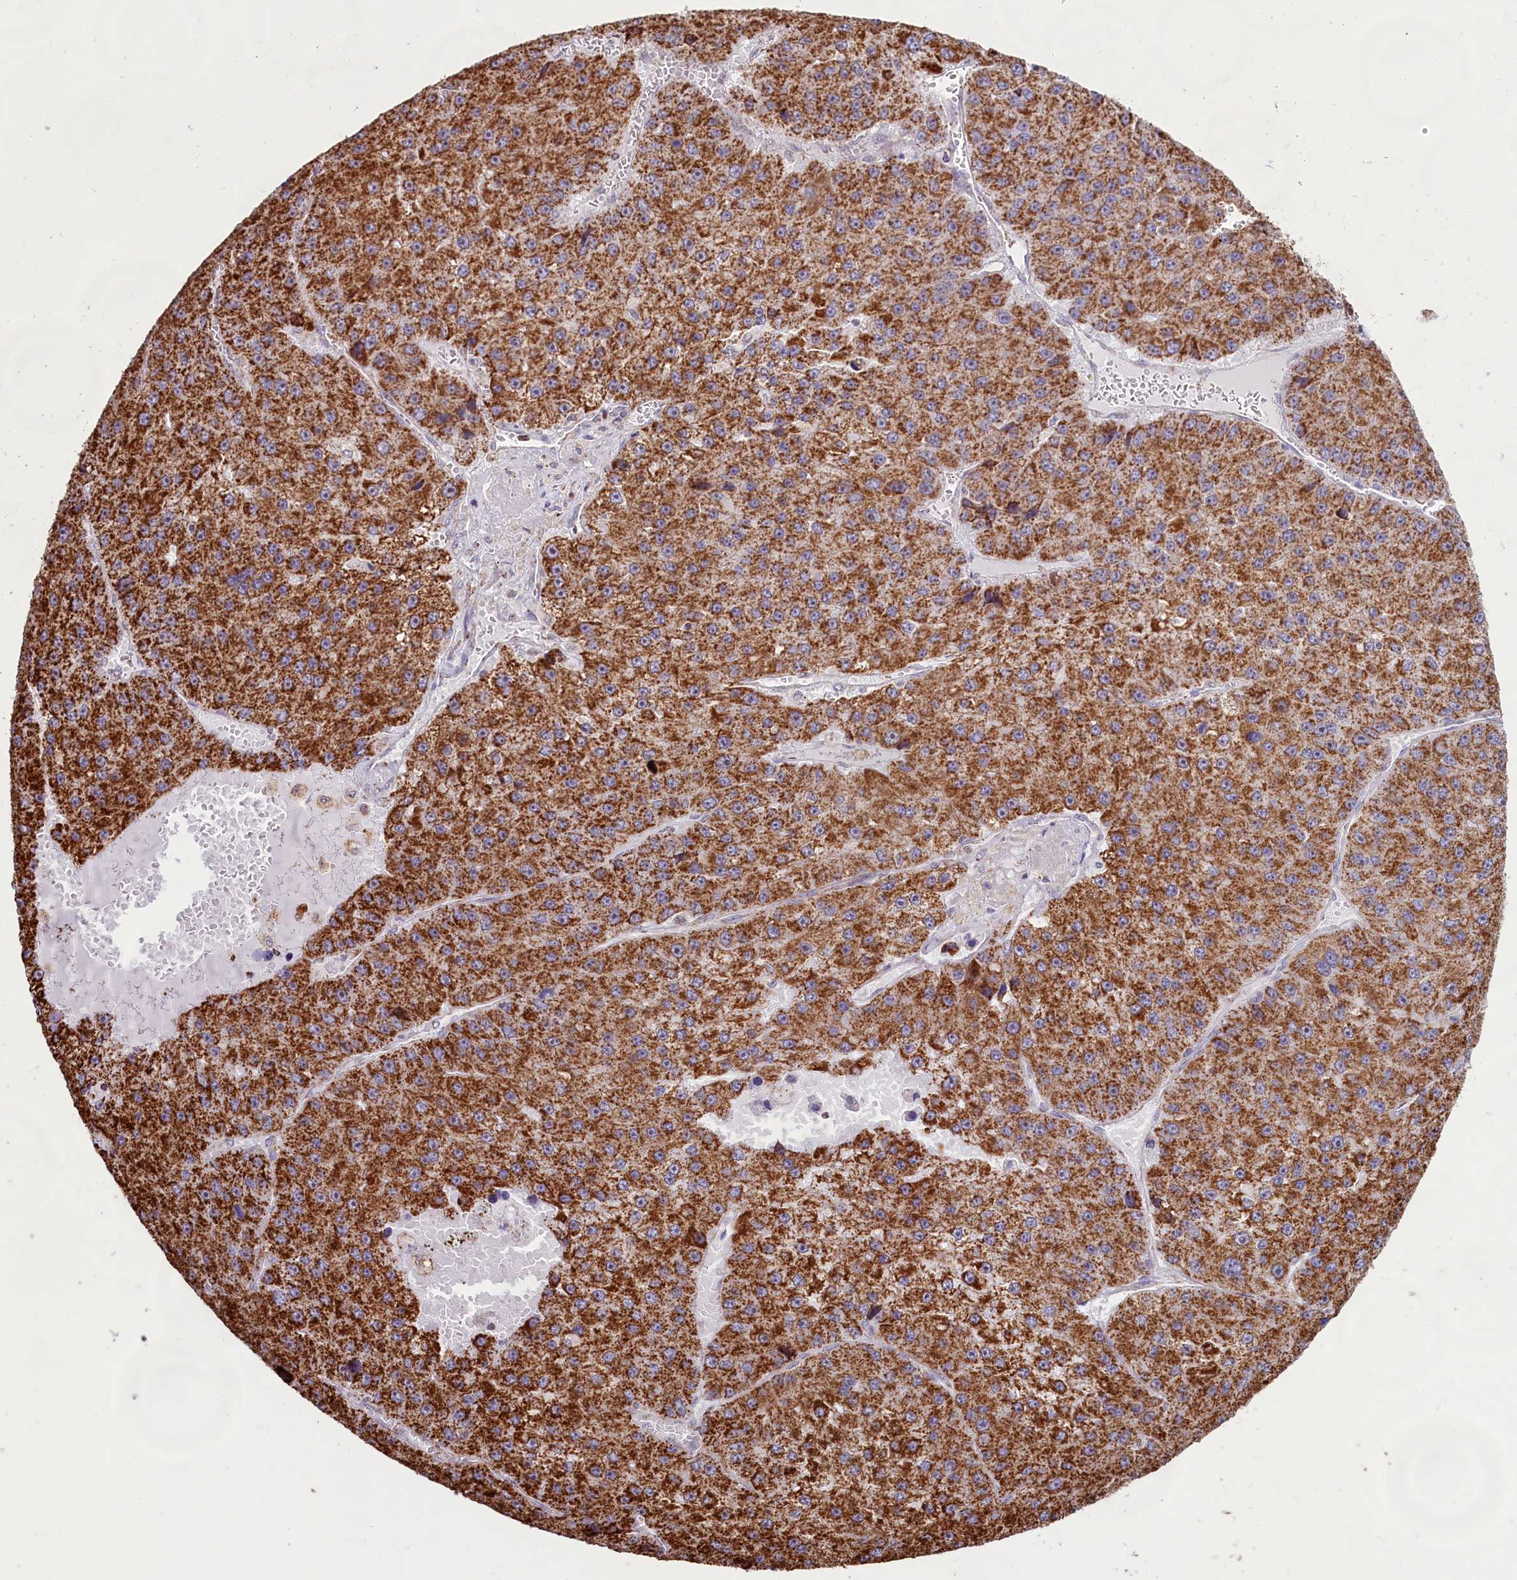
{"staining": {"intensity": "strong", "quantity": ">75%", "location": "cytoplasmic/membranous"}, "tissue": "liver cancer", "cell_type": "Tumor cells", "image_type": "cancer", "snomed": [{"axis": "morphology", "description": "Carcinoma, Hepatocellular, NOS"}, {"axis": "topography", "description": "Liver"}], "caption": "Brown immunohistochemical staining in human liver cancer reveals strong cytoplasmic/membranous positivity in approximately >75% of tumor cells.", "gene": "C1D", "patient": {"sex": "female", "age": 73}}